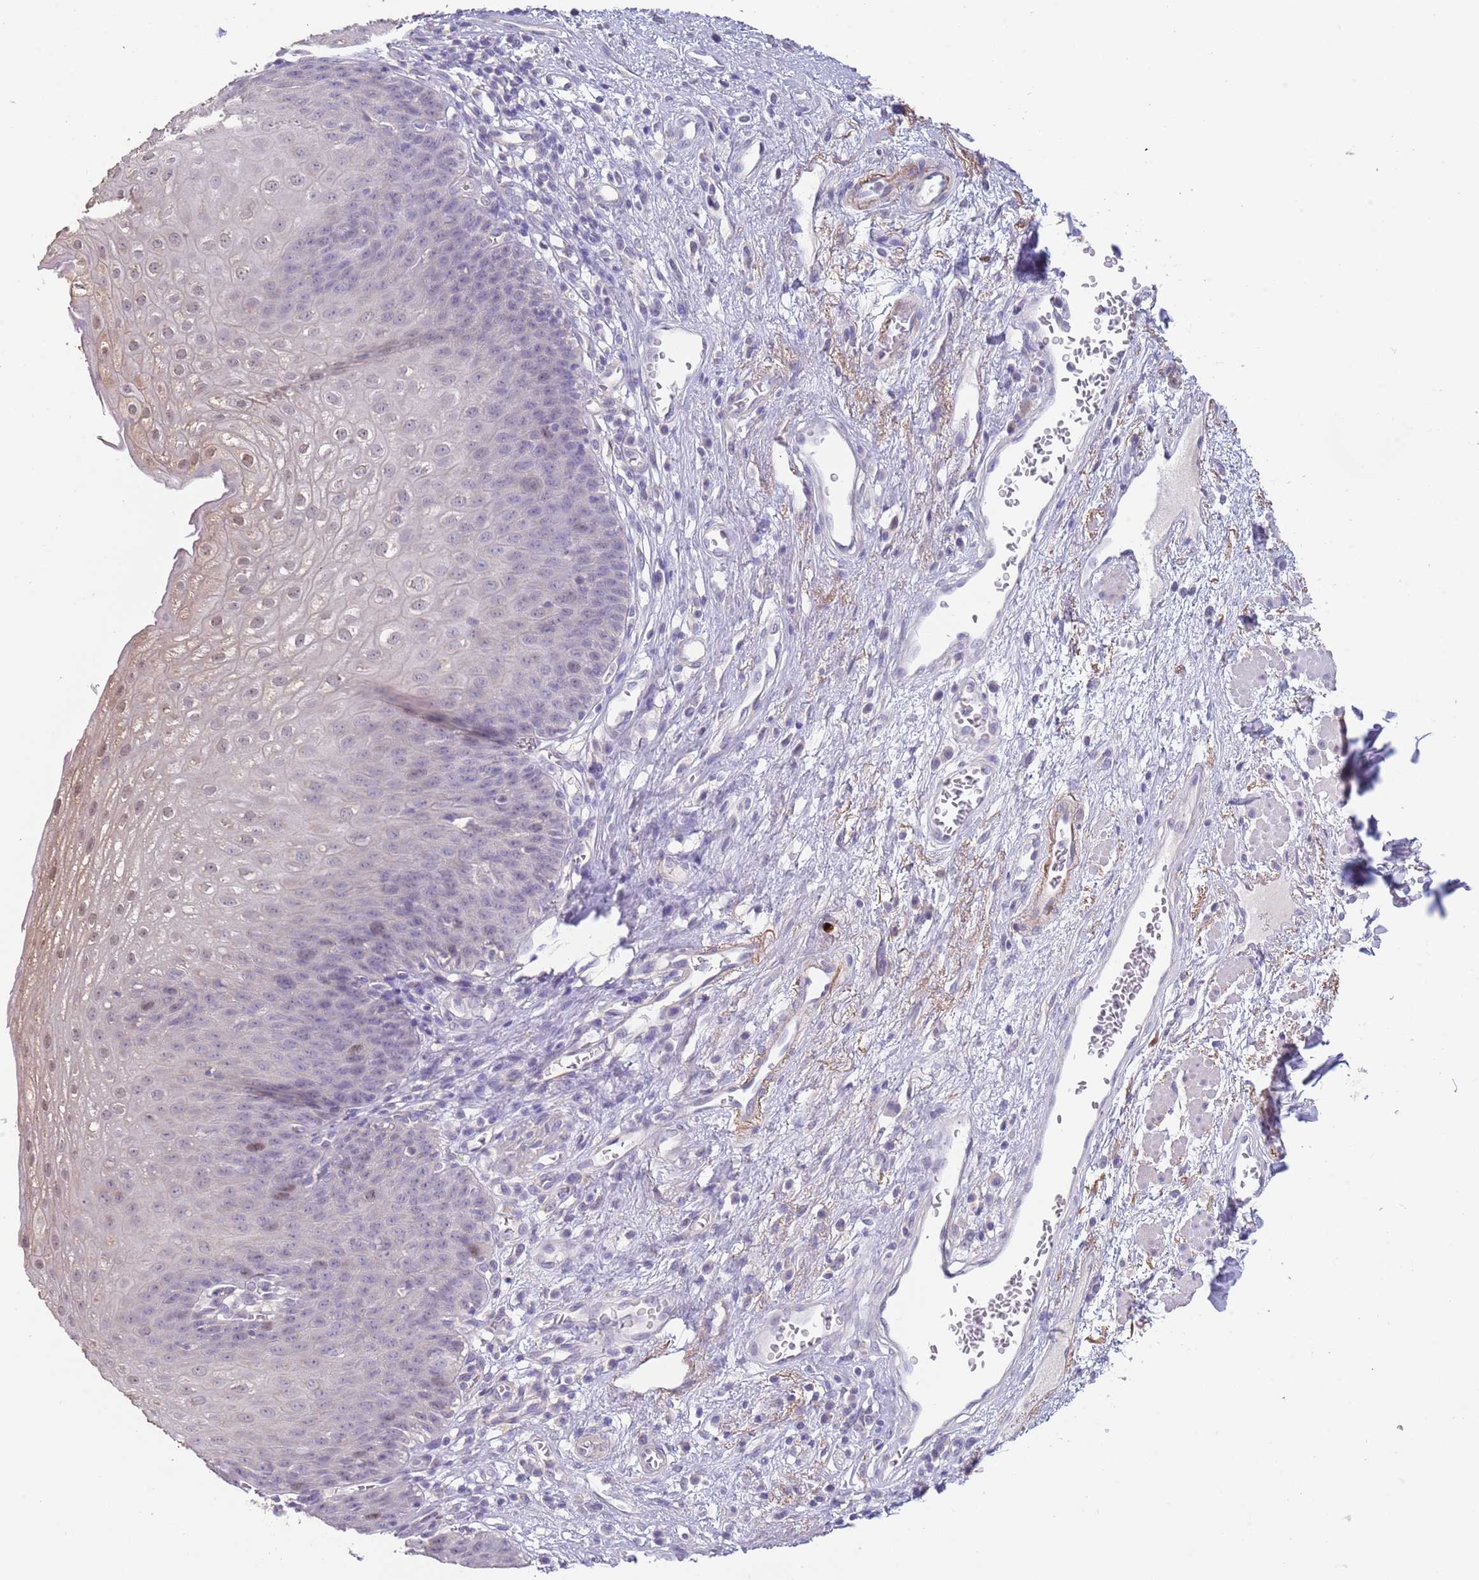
{"staining": {"intensity": "weak", "quantity": "25%-75%", "location": "nuclear"}, "tissue": "esophagus", "cell_type": "Squamous epithelial cells", "image_type": "normal", "snomed": [{"axis": "morphology", "description": "Normal tissue, NOS"}, {"axis": "topography", "description": "Esophagus"}], "caption": "Esophagus stained with a brown dye demonstrates weak nuclear positive positivity in approximately 25%-75% of squamous epithelial cells.", "gene": "PIMREG", "patient": {"sex": "male", "age": 71}}